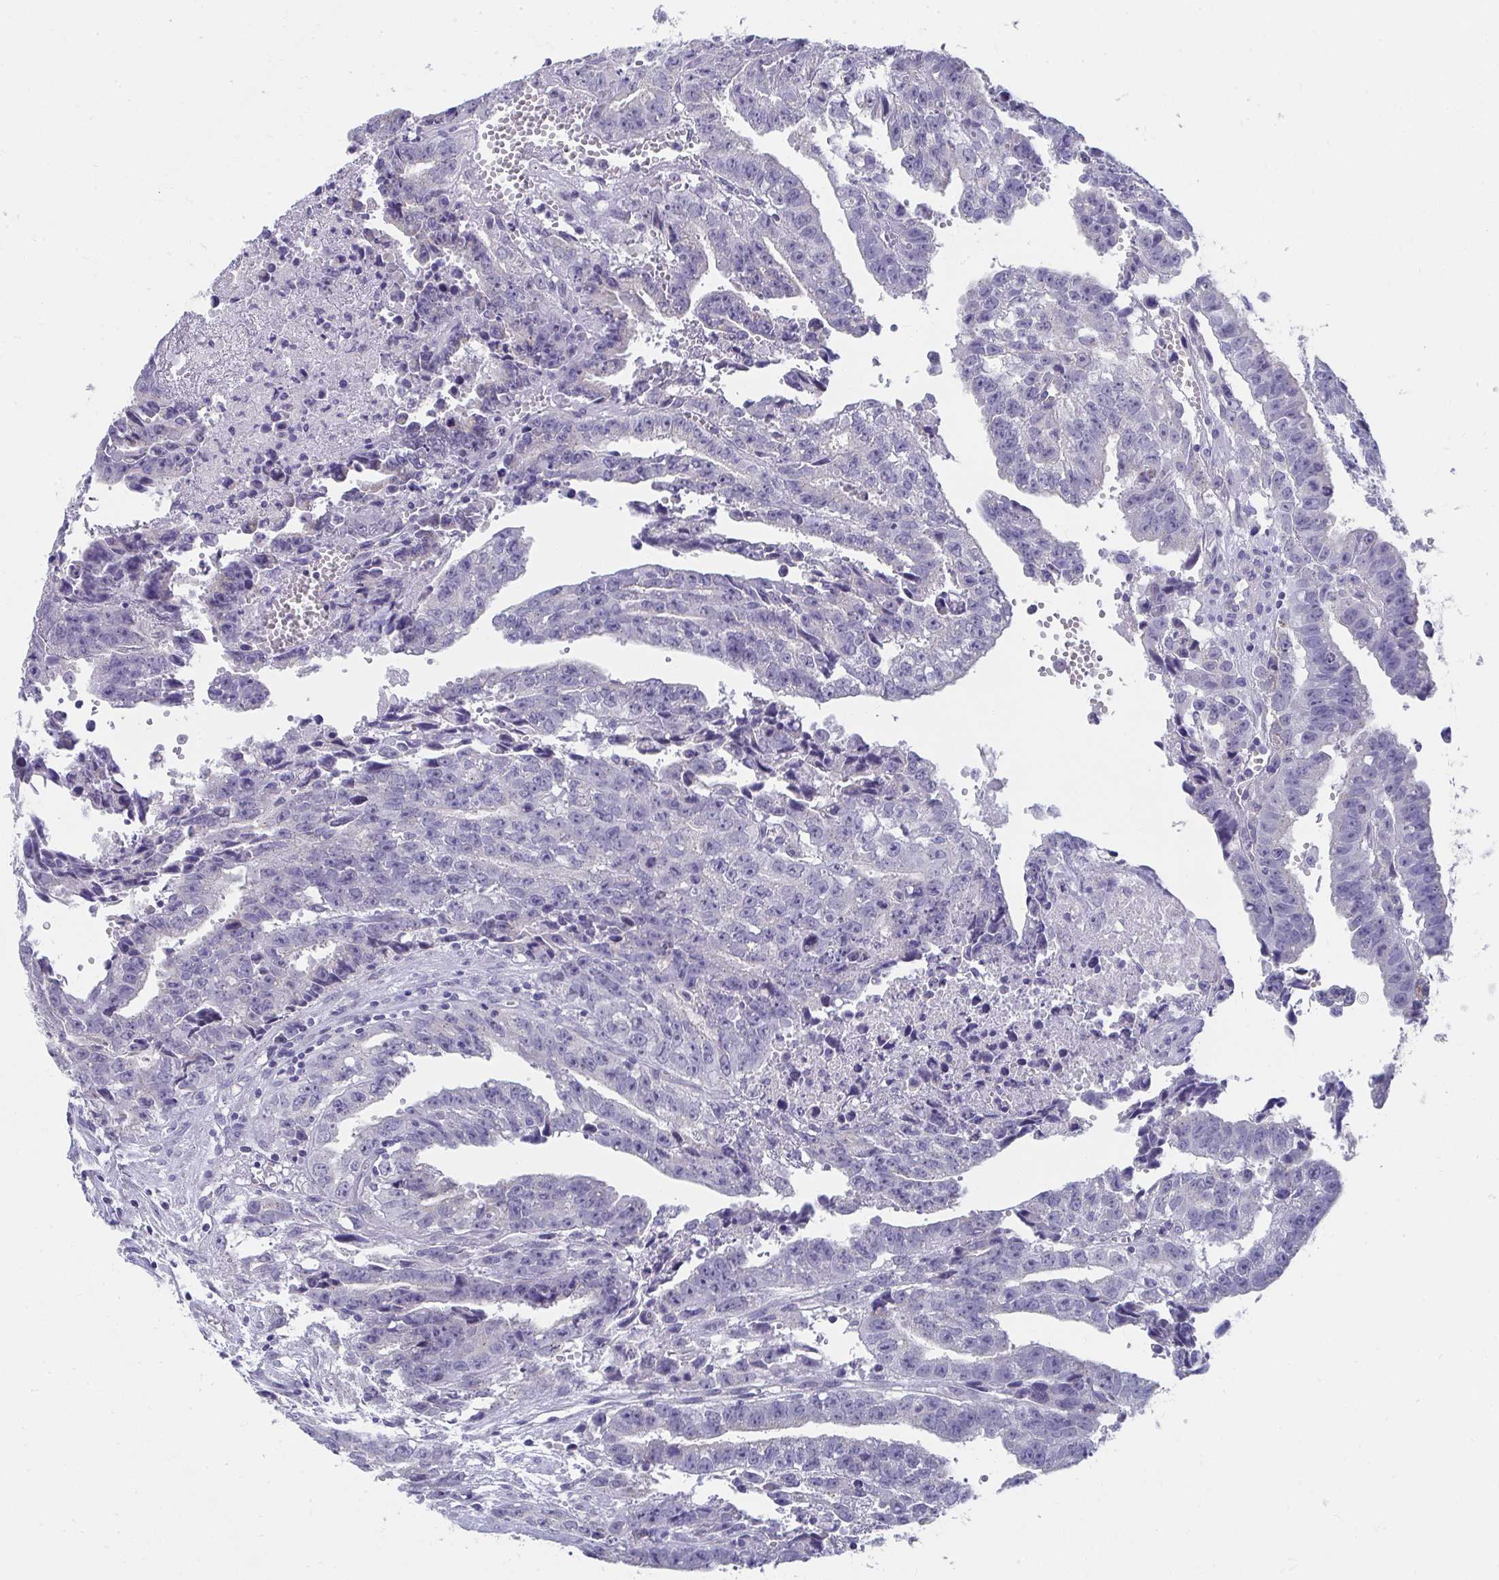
{"staining": {"intensity": "negative", "quantity": "none", "location": "none"}, "tissue": "testis cancer", "cell_type": "Tumor cells", "image_type": "cancer", "snomed": [{"axis": "morphology", "description": "Carcinoma, Embryonal, NOS"}, {"axis": "morphology", "description": "Teratoma, malignant, NOS"}, {"axis": "topography", "description": "Testis"}], "caption": "Immunohistochemistry (IHC) histopathology image of testis embryonal carcinoma stained for a protein (brown), which demonstrates no expression in tumor cells.", "gene": "TMPRSS2", "patient": {"sex": "male", "age": 24}}